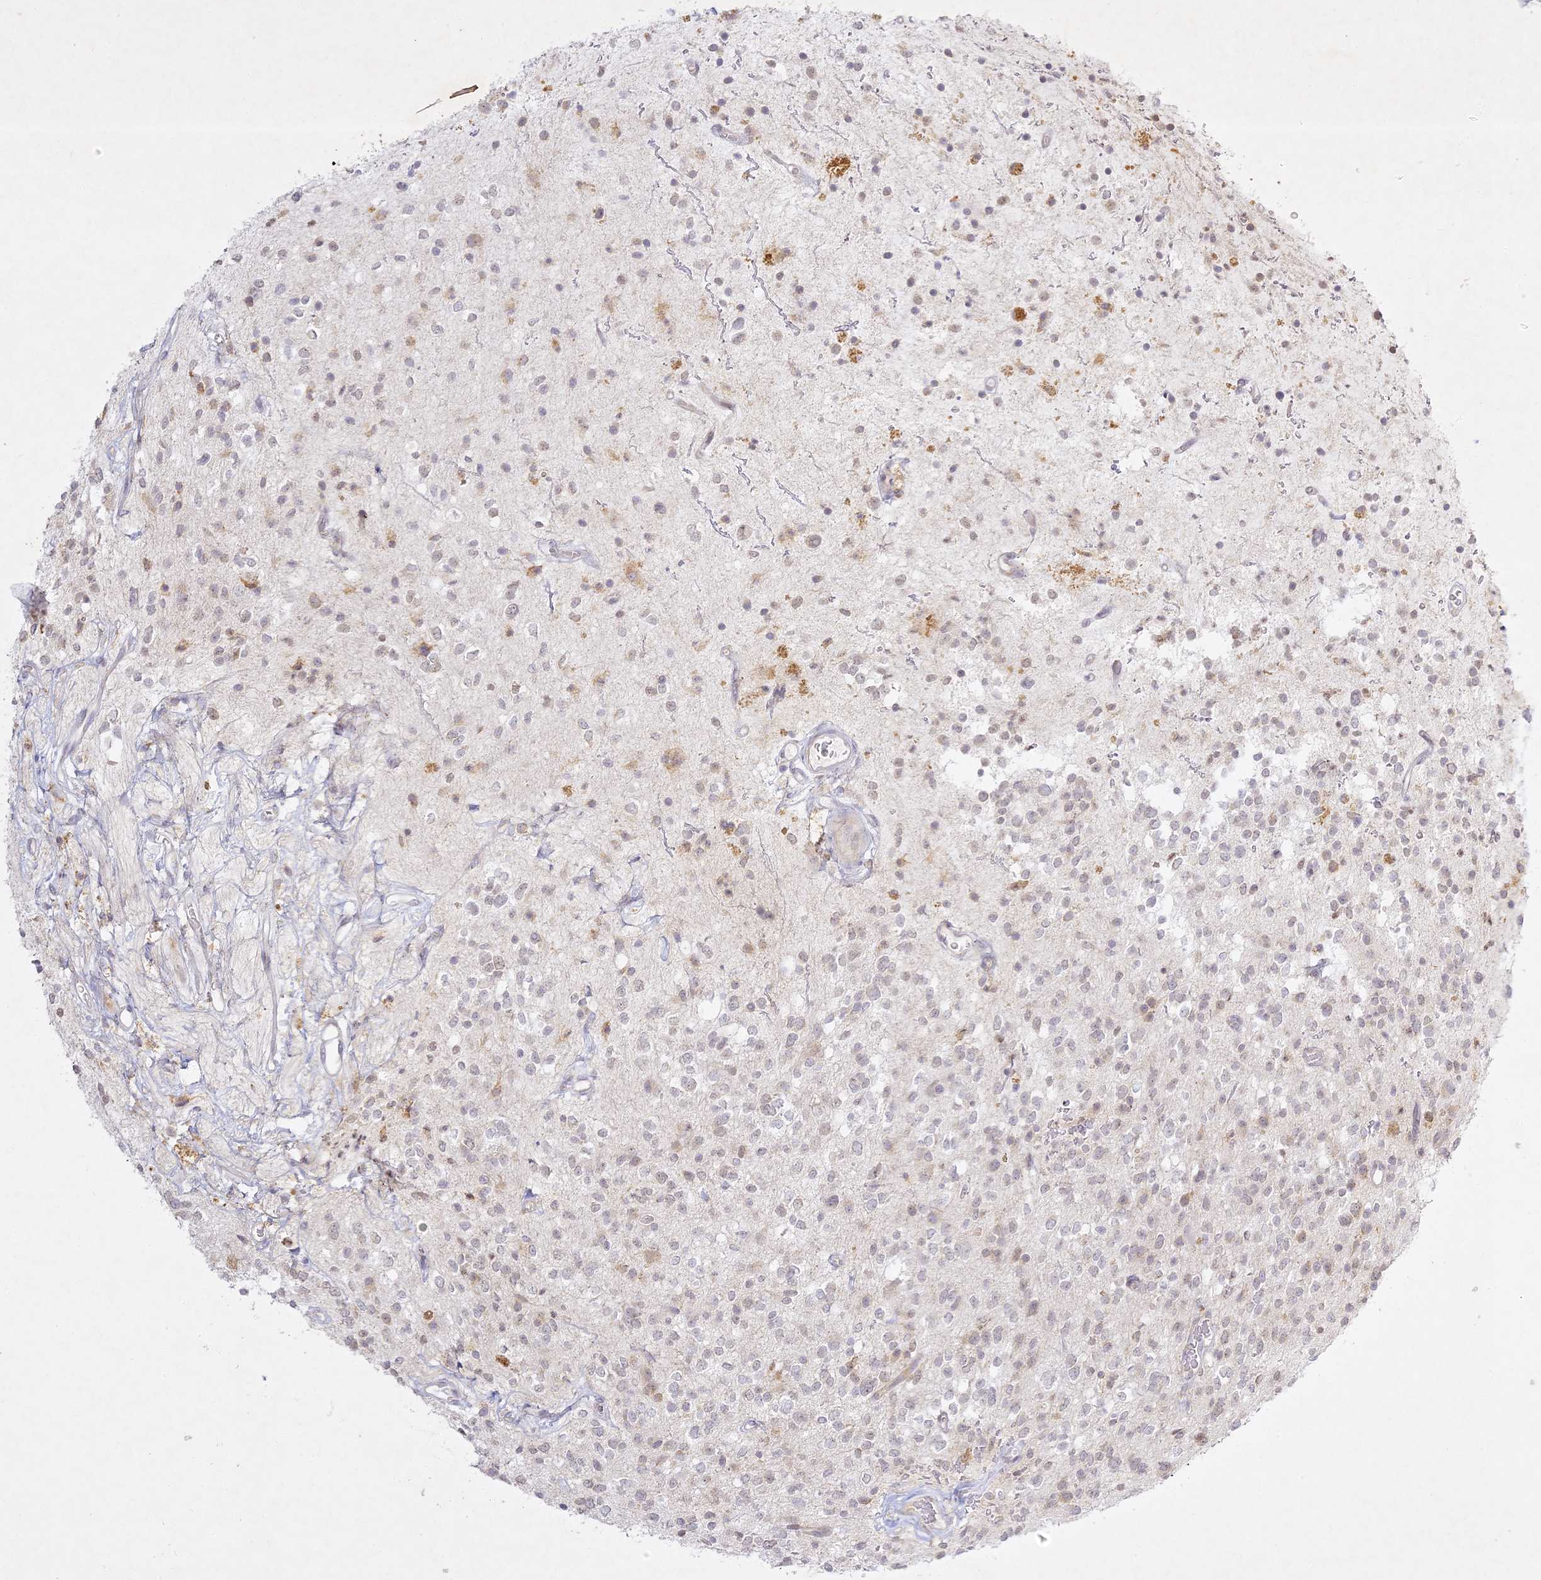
{"staining": {"intensity": "negative", "quantity": "none", "location": "none"}, "tissue": "glioma", "cell_type": "Tumor cells", "image_type": "cancer", "snomed": [{"axis": "morphology", "description": "Glioma, malignant, High grade"}, {"axis": "topography", "description": "Brain"}], "caption": "High magnification brightfield microscopy of glioma stained with DAB (brown) and counterstained with hematoxylin (blue): tumor cells show no significant expression.", "gene": "SLC30A5", "patient": {"sex": "male", "age": 34}}